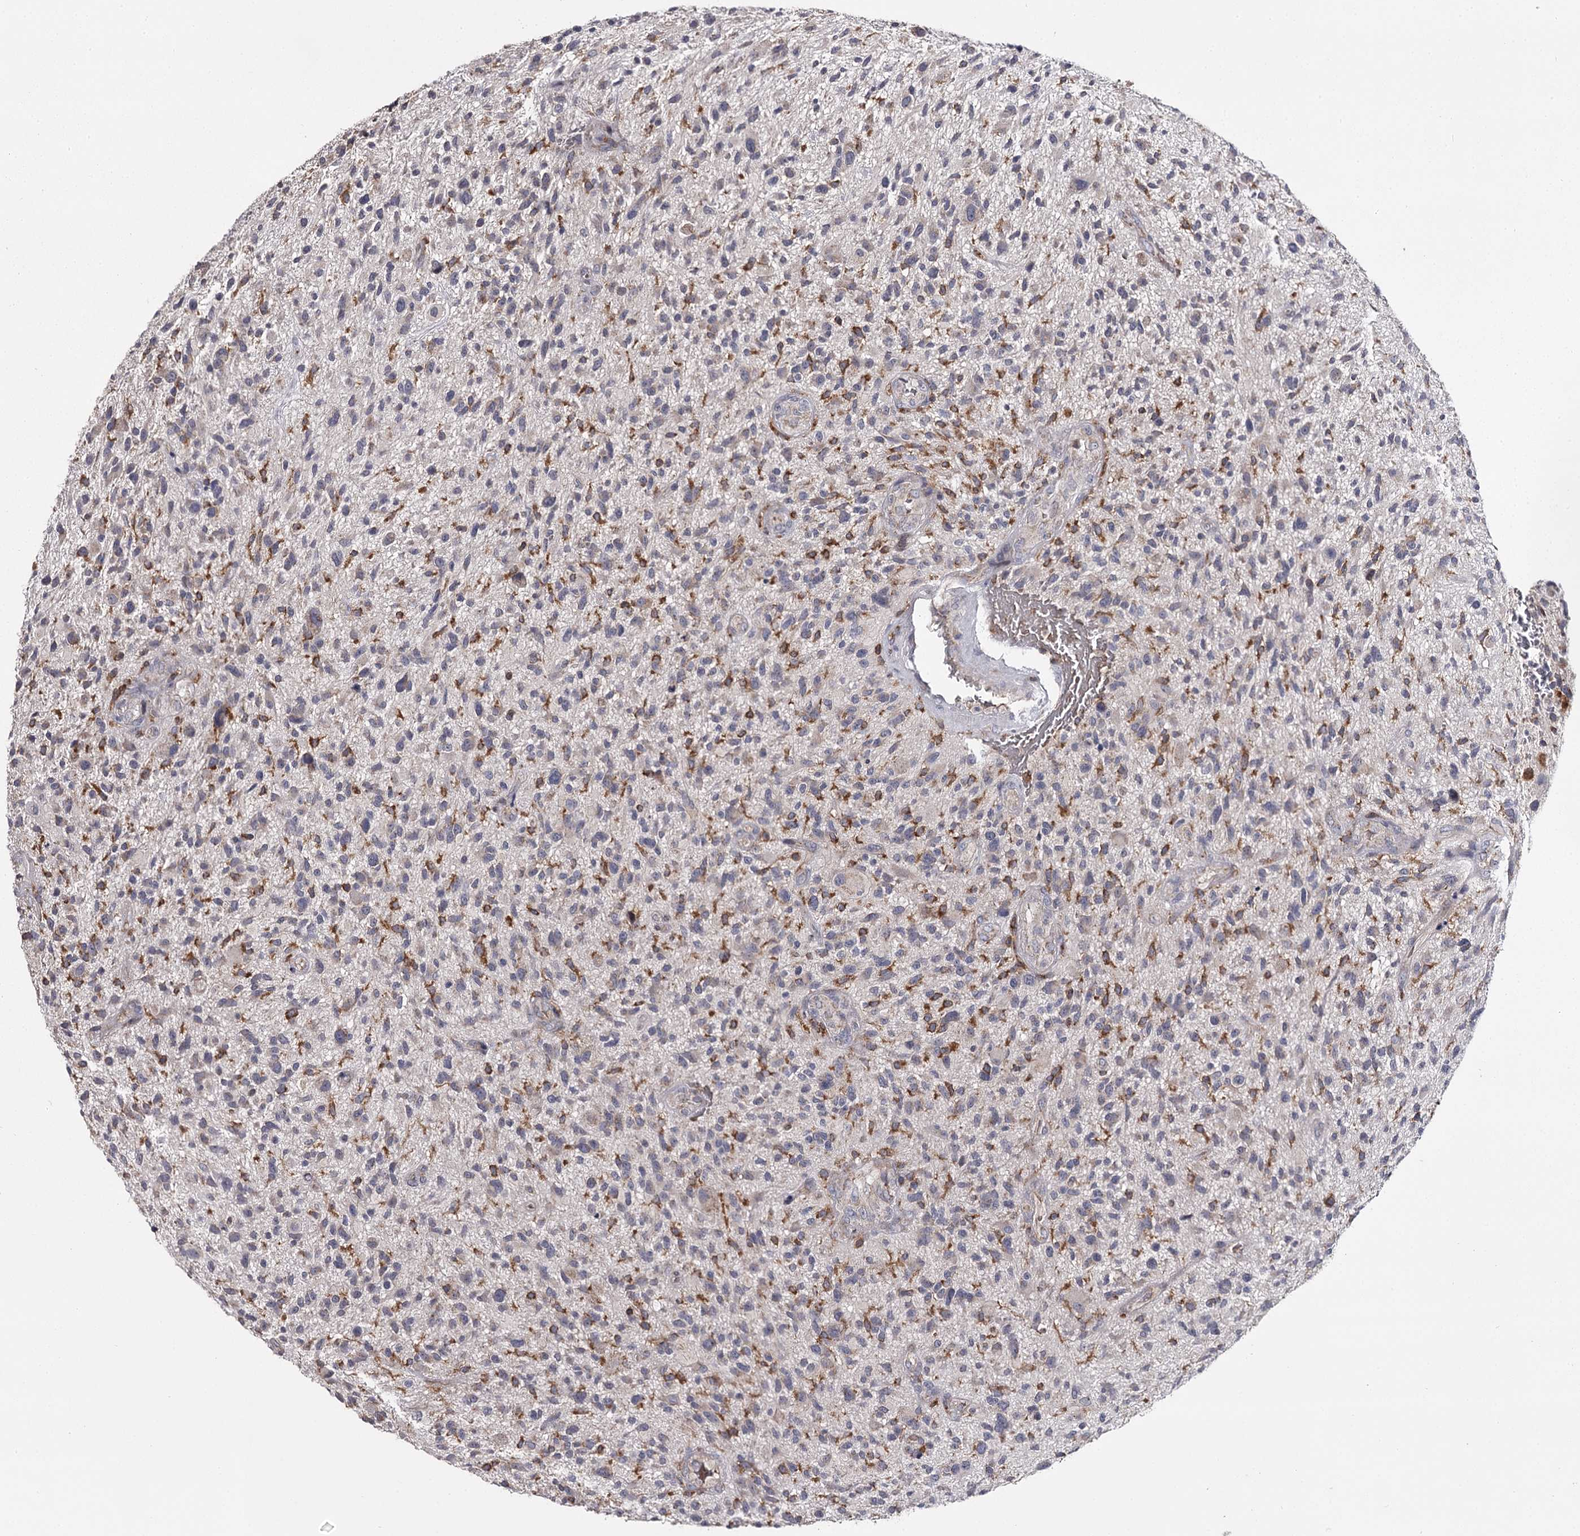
{"staining": {"intensity": "negative", "quantity": "none", "location": "none"}, "tissue": "glioma", "cell_type": "Tumor cells", "image_type": "cancer", "snomed": [{"axis": "morphology", "description": "Glioma, malignant, High grade"}, {"axis": "topography", "description": "Brain"}], "caption": "High power microscopy micrograph of an immunohistochemistry histopathology image of glioma, revealing no significant positivity in tumor cells.", "gene": "RASSF6", "patient": {"sex": "male", "age": 47}}